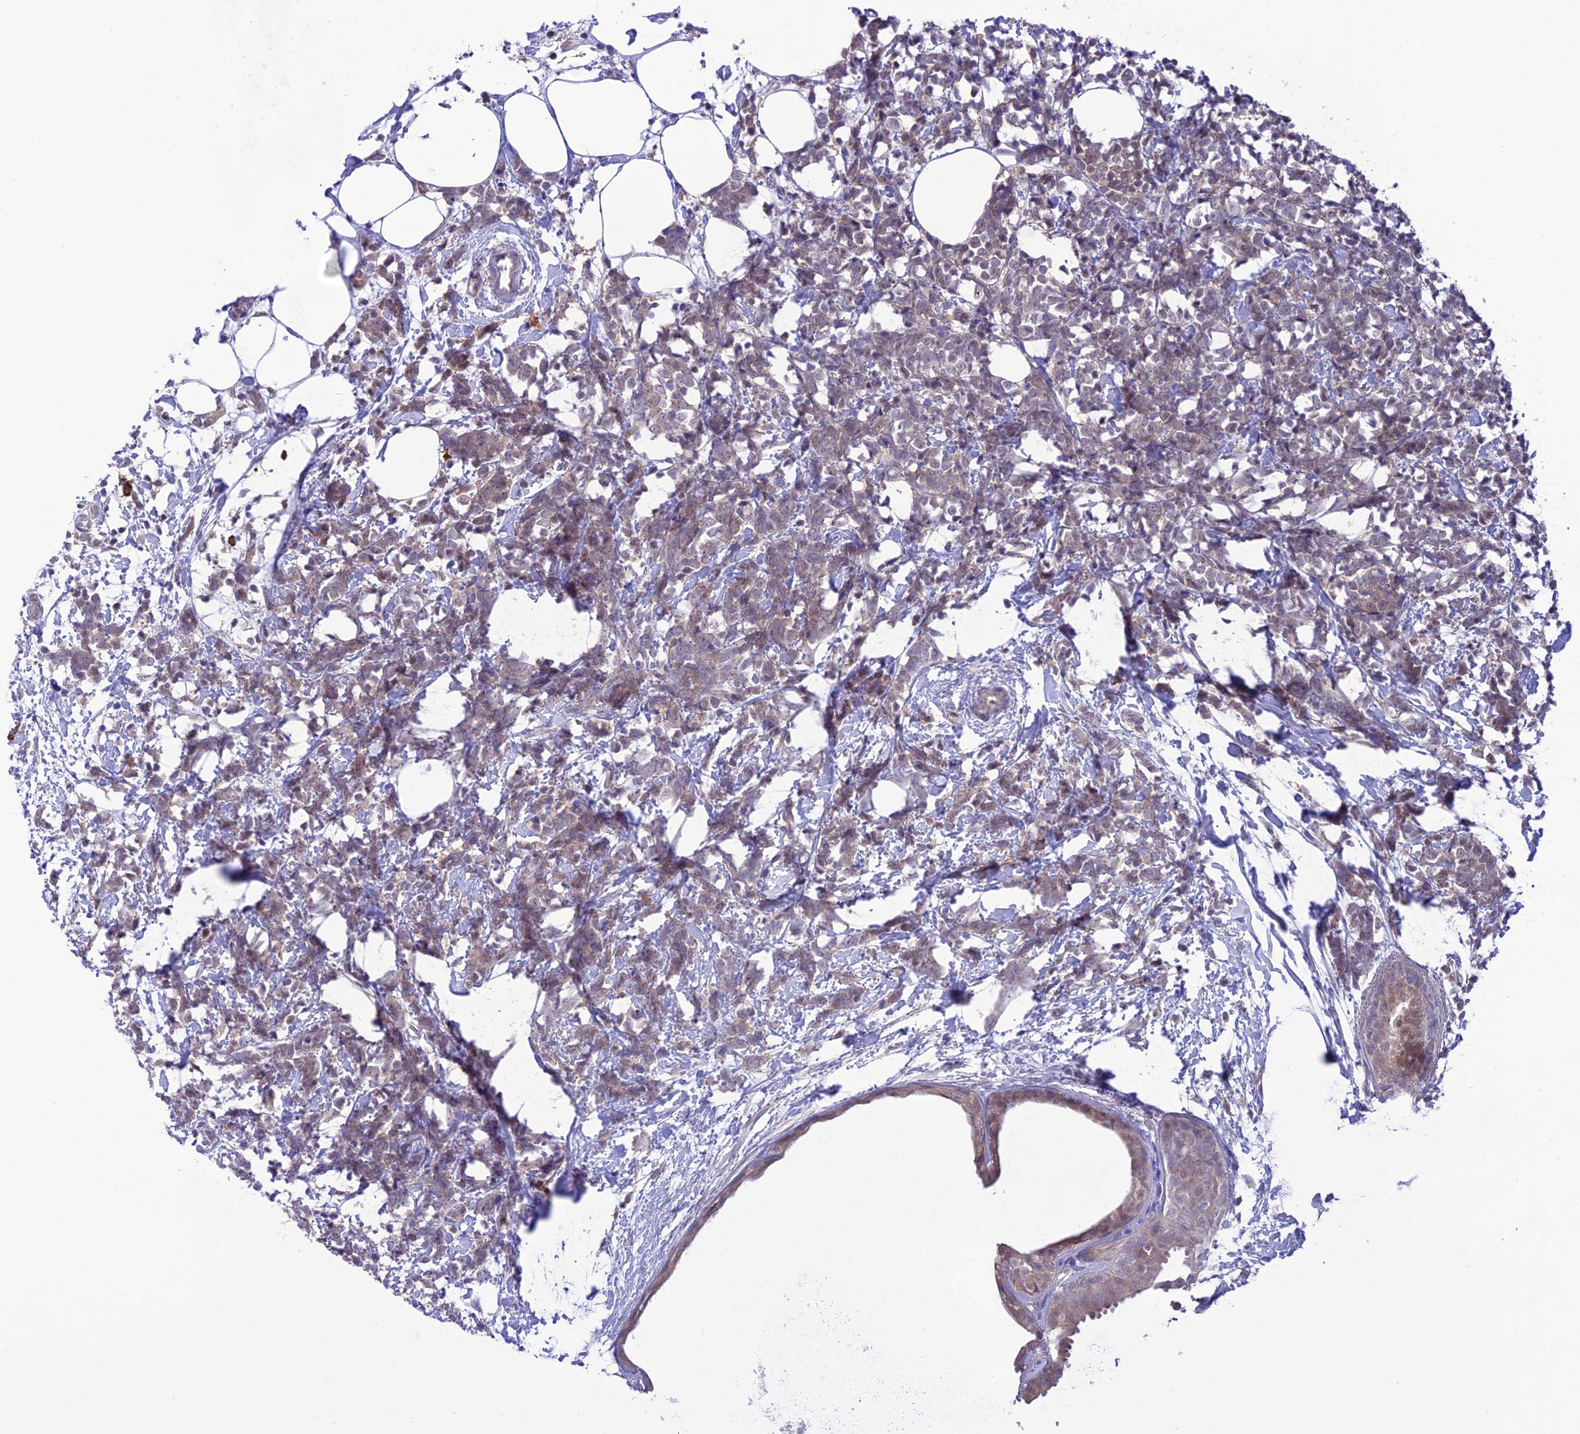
{"staining": {"intensity": "weak", "quantity": "<25%", "location": "cytoplasmic/membranous"}, "tissue": "breast cancer", "cell_type": "Tumor cells", "image_type": "cancer", "snomed": [{"axis": "morphology", "description": "Lobular carcinoma"}, {"axis": "topography", "description": "Breast"}], "caption": "Breast lobular carcinoma stained for a protein using immunohistochemistry shows no expression tumor cells.", "gene": "RNF126", "patient": {"sex": "female", "age": 58}}